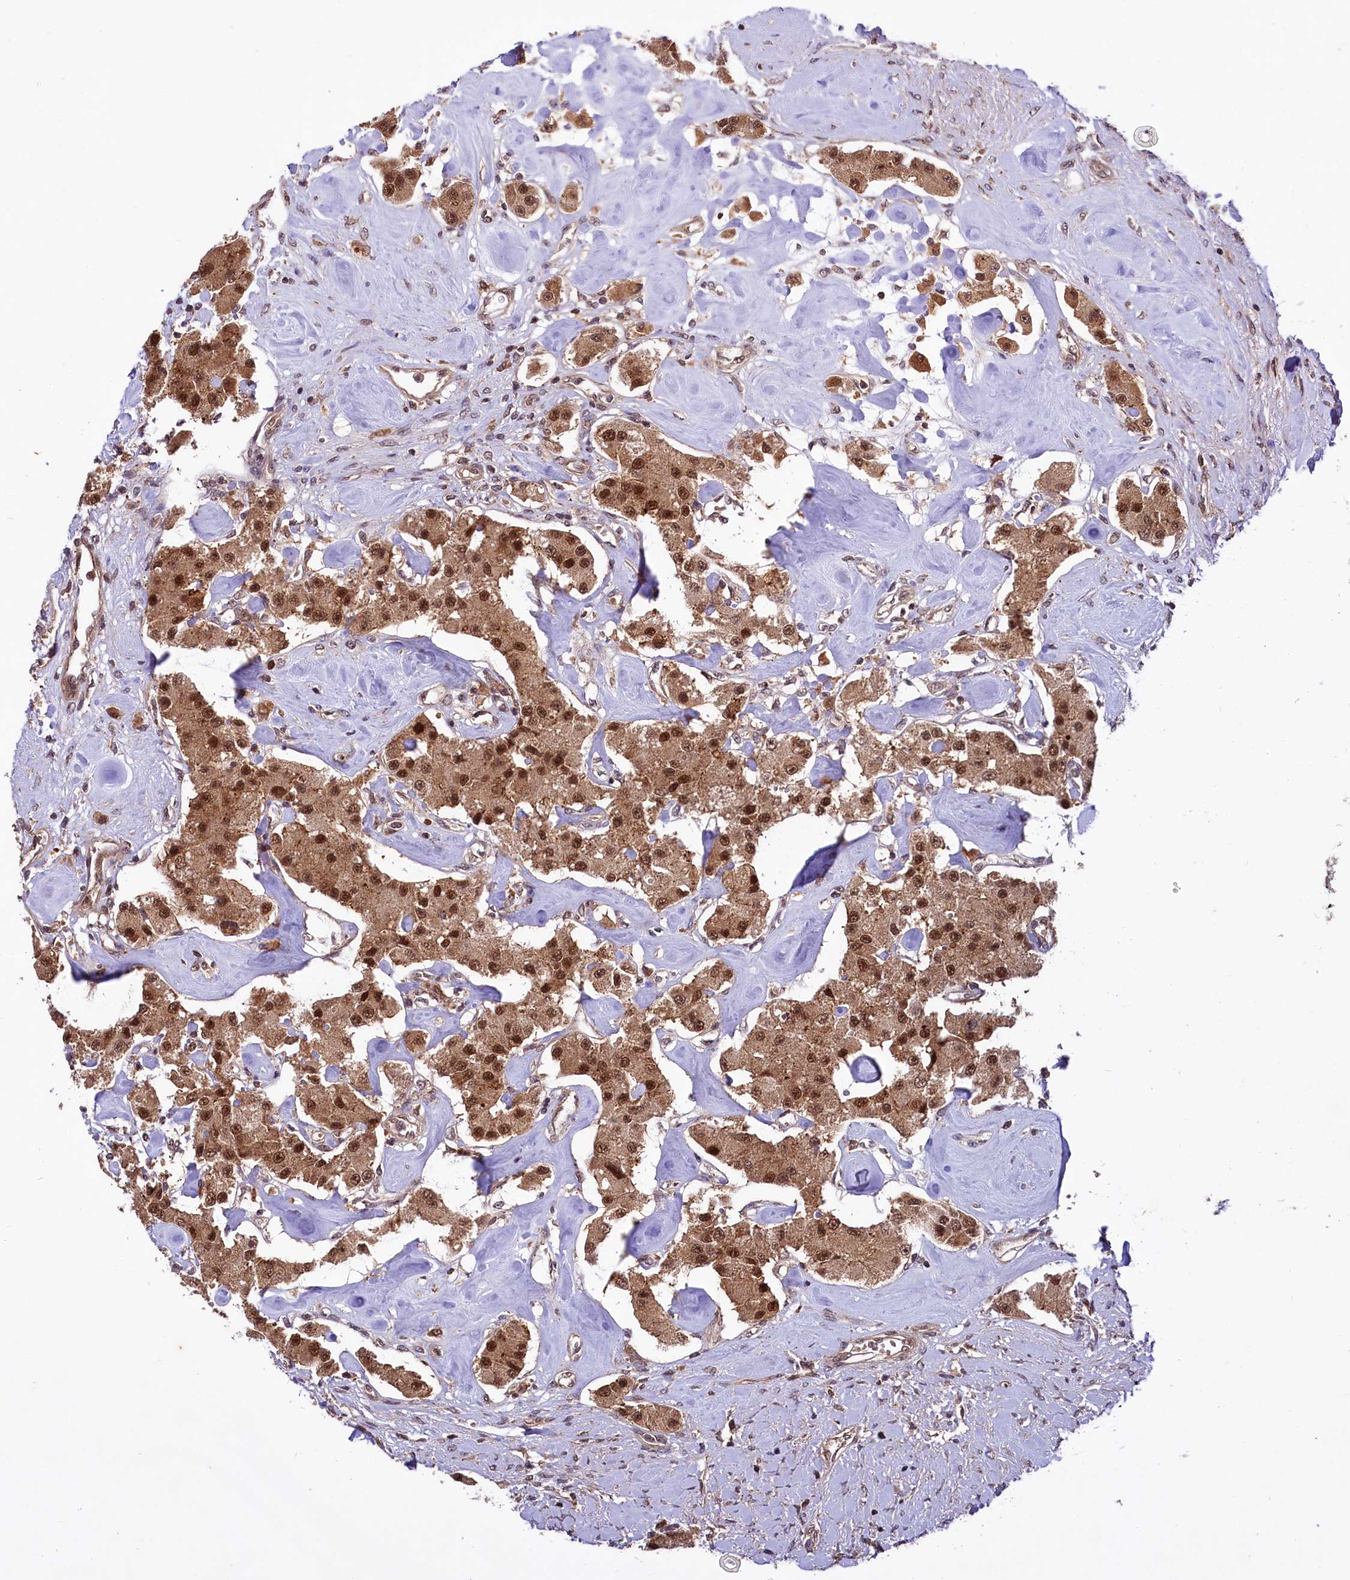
{"staining": {"intensity": "strong", "quantity": ">75%", "location": "cytoplasmic/membranous,nuclear"}, "tissue": "carcinoid", "cell_type": "Tumor cells", "image_type": "cancer", "snomed": [{"axis": "morphology", "description": "Carcinoid, malignant, NOS"}, {"axis": "topography", "description": "Pancreas"}], "caption": "Protein expression analysis of carcinoid (malignant) reveals strong cytoplasmic/membranous and nuclear staining in about >75% of tumor cells.", "gene": "UBE3A", "patient": {"sex": "male", "age": 41}}